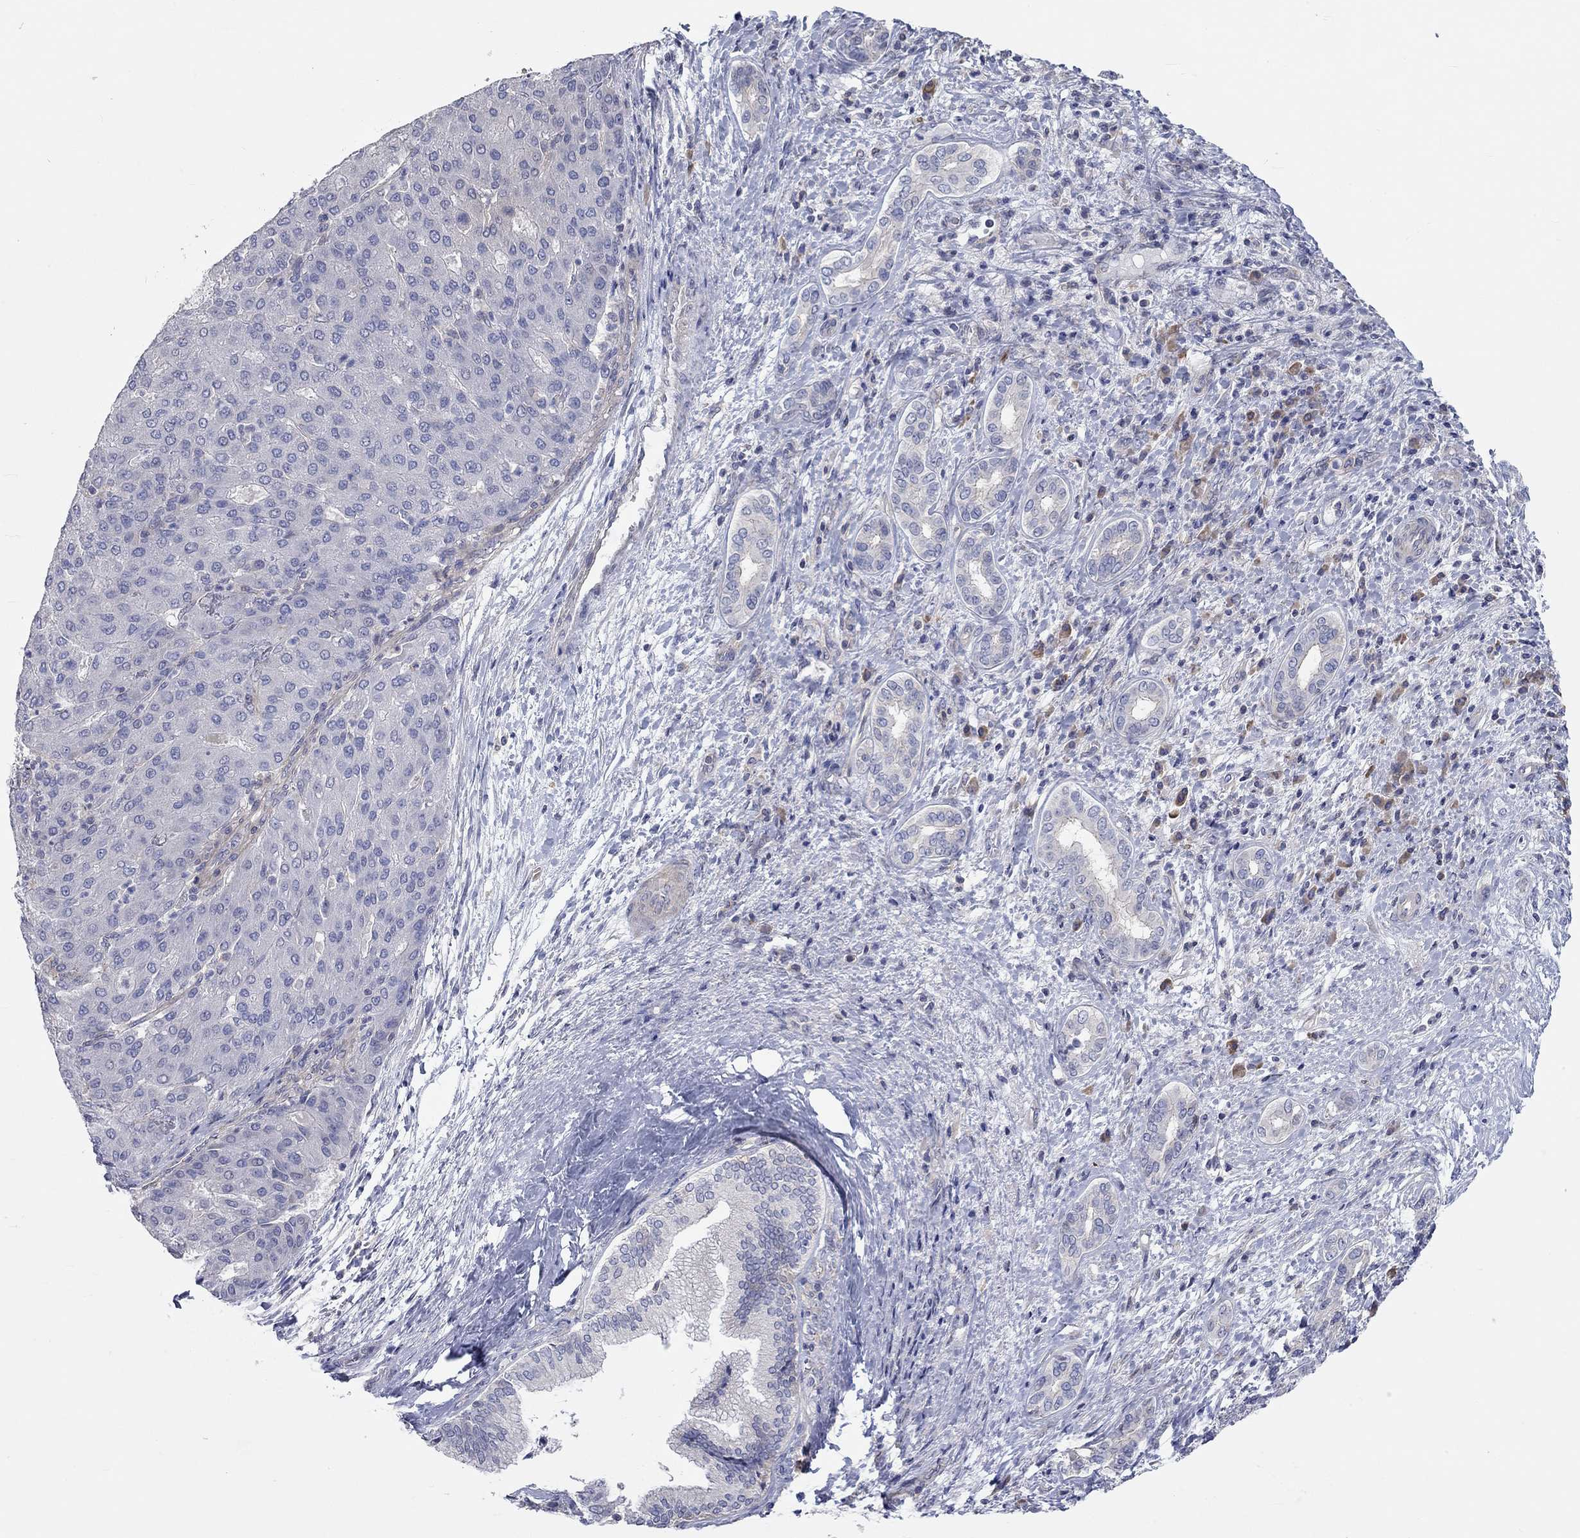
{"staining": {"intensity": "negative", "quantity": "none", "location": "none"}, "tissue": "liver cancer", "cell_type": "Tumor cells", "image_type": "cancer", "snomed": [{"axis": "morphology", "description": "Carcinoma, Hepatocellular, NOS"}, {"axis": "topography", "description": "Liver"}], "caption": "High power microscopy micrograph of an IHC micrograph of hepatocellular carcinoma (liver), revealing no significant expression in tumor cells.", "gene": "PCDHGA10", "patient": {"sex": "male", "age": 65}}